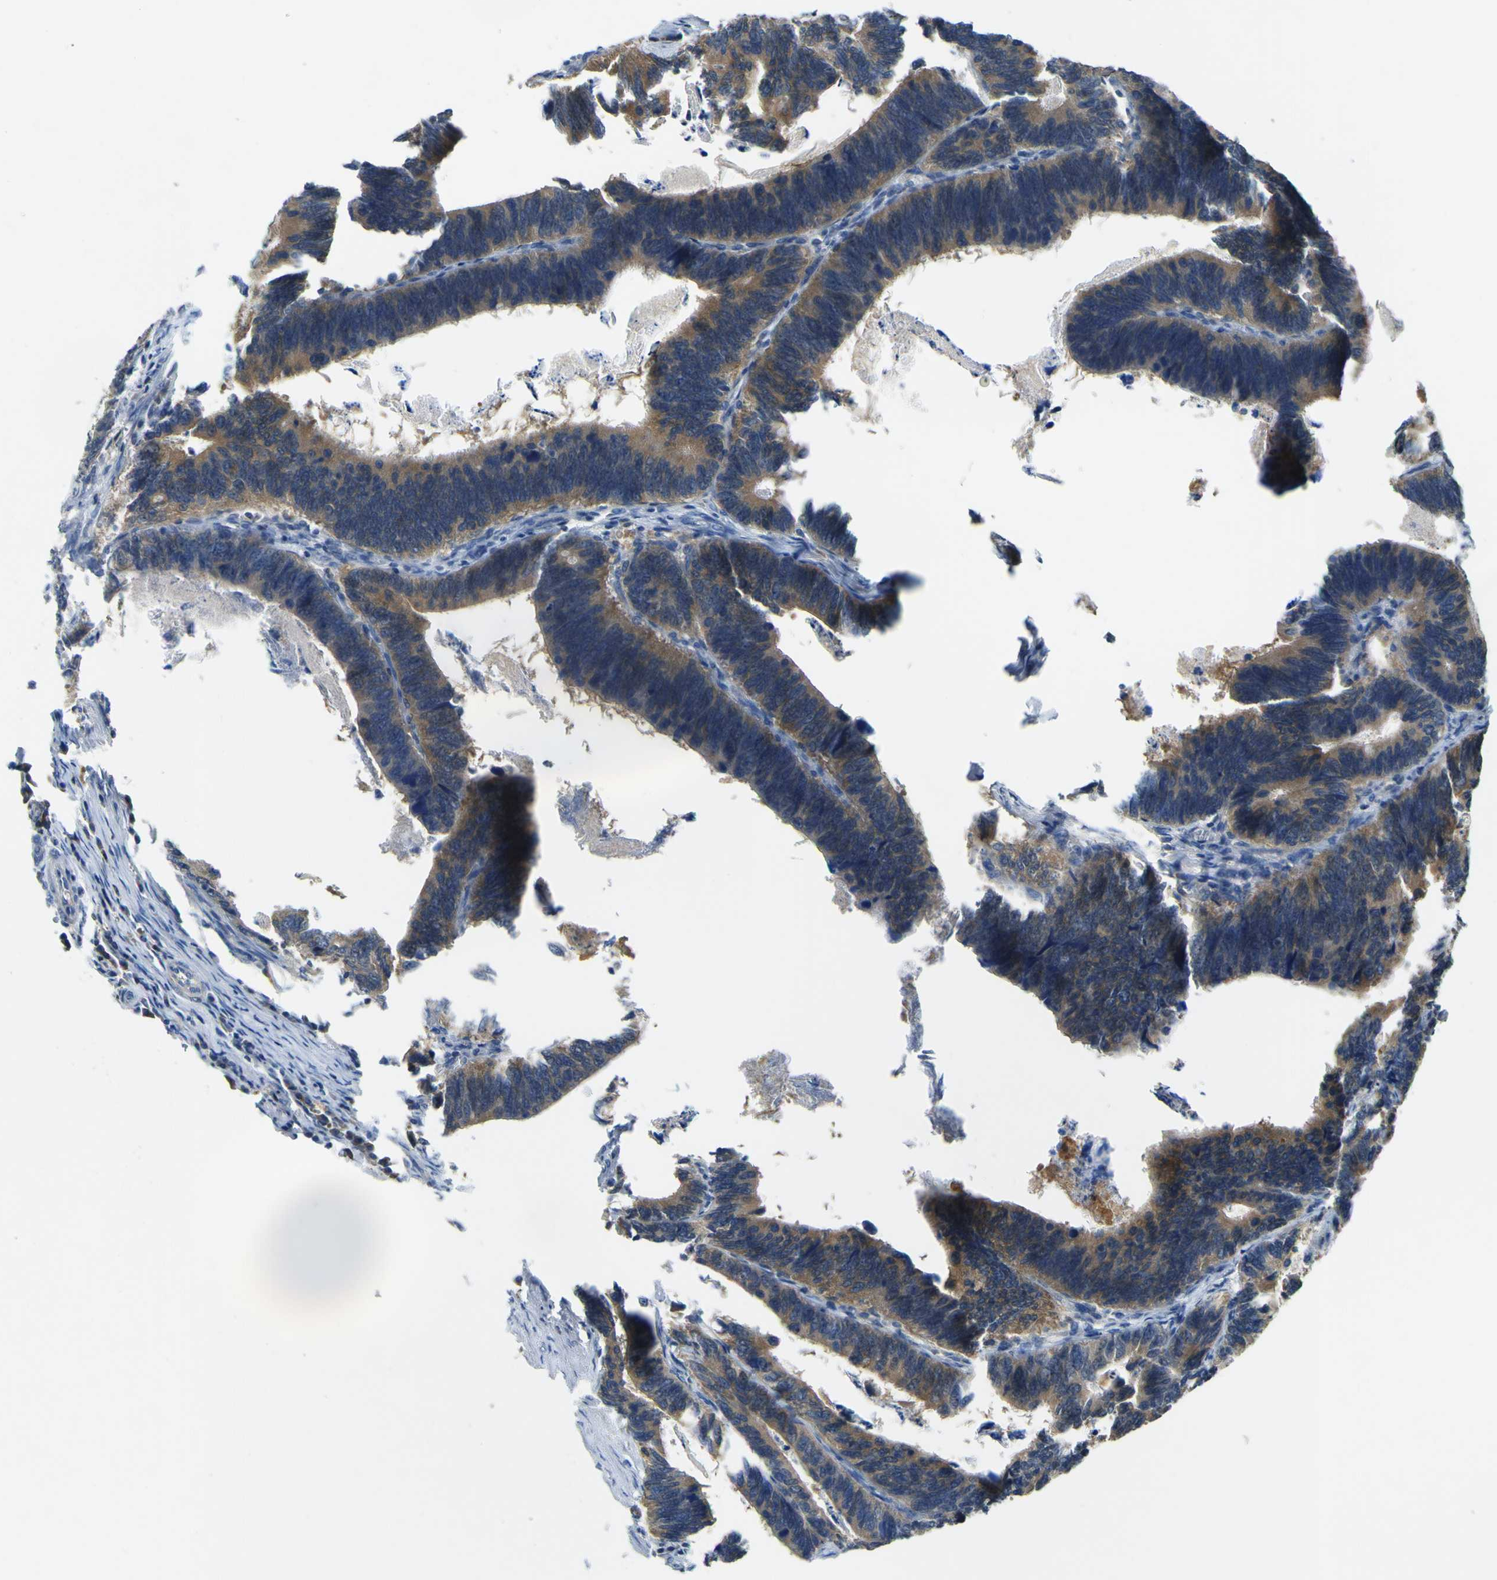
{"staining": {"intensity": "moderate", "quantity": ">75%", "location": "cytoplasmic/membranous"}, "tissue": "colorectal cancer", "cell_type": "Tumor cells", "image_type": "cancer", "snomed": [{"axis": "morphology", "description": "Adenocarcinoma, NOS"}, {"axis": "topography", "description": "Colon"}], "caption": "Colorectal adenocarcinoma stained with a protein marker exhibits moderate staining in tumor cells.", "gene": "EML2", "patient": {"sex": "male", "age": 72}}